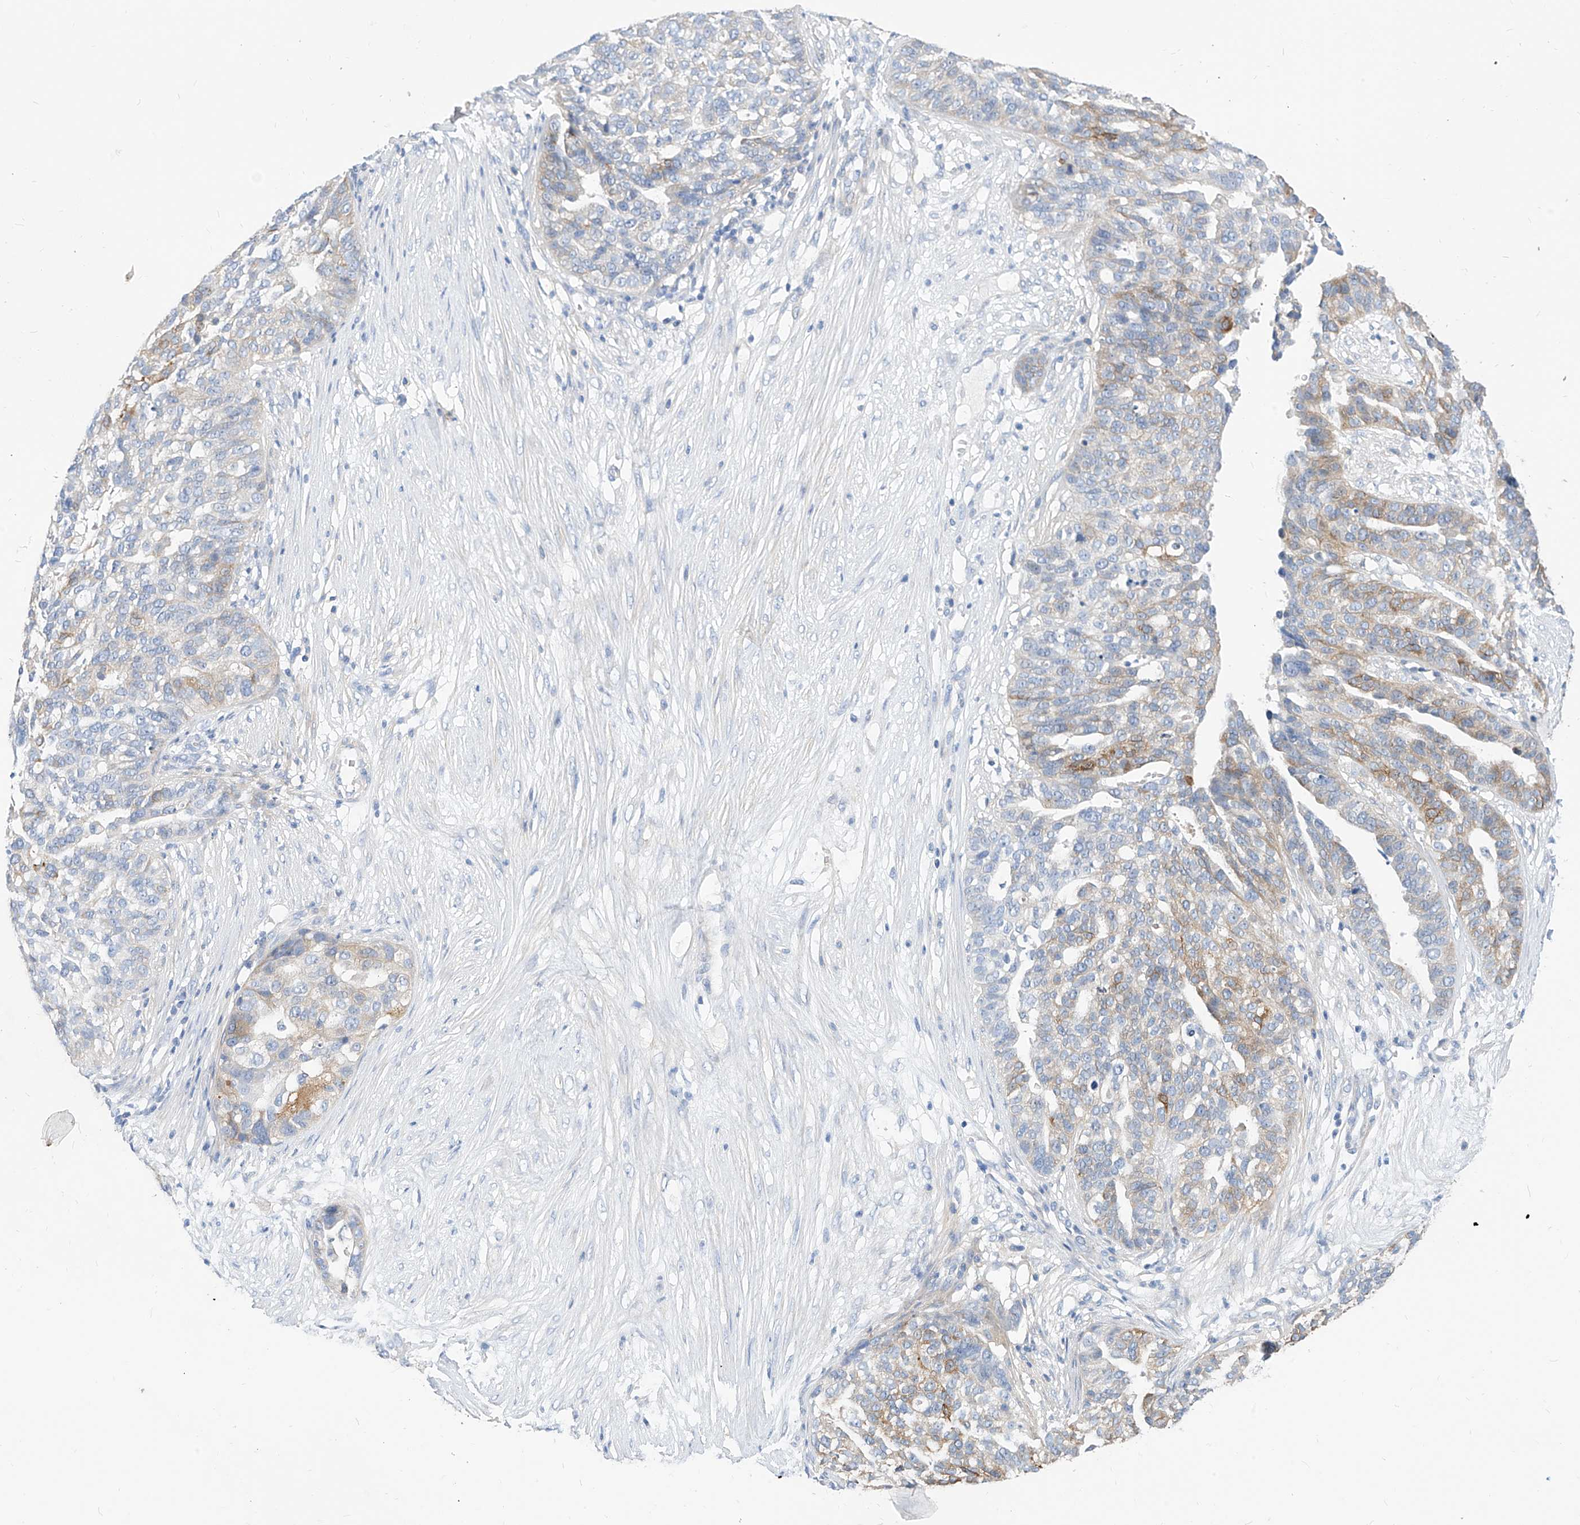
{"staining": {"intensity": "weak", "quantity": "<25%", "location": "cytoplasmic/membranous"}, "tissue": "ovarian cancer", "cell_type": "Tumor cells", "image_type": "cancer", "snomed": [{"axis": "morphology", "description": "Cystadenocarcinoma, serous, NOS"}, {"axis": "topography", "description": "Ovary"}], "caption": "The histopathology image shows no significant staining in tumor cells of ovarian serous cystadenocarcinoma.", "gene": "SCGB2A1", "patient": {"sex": "female", "age": 59}}